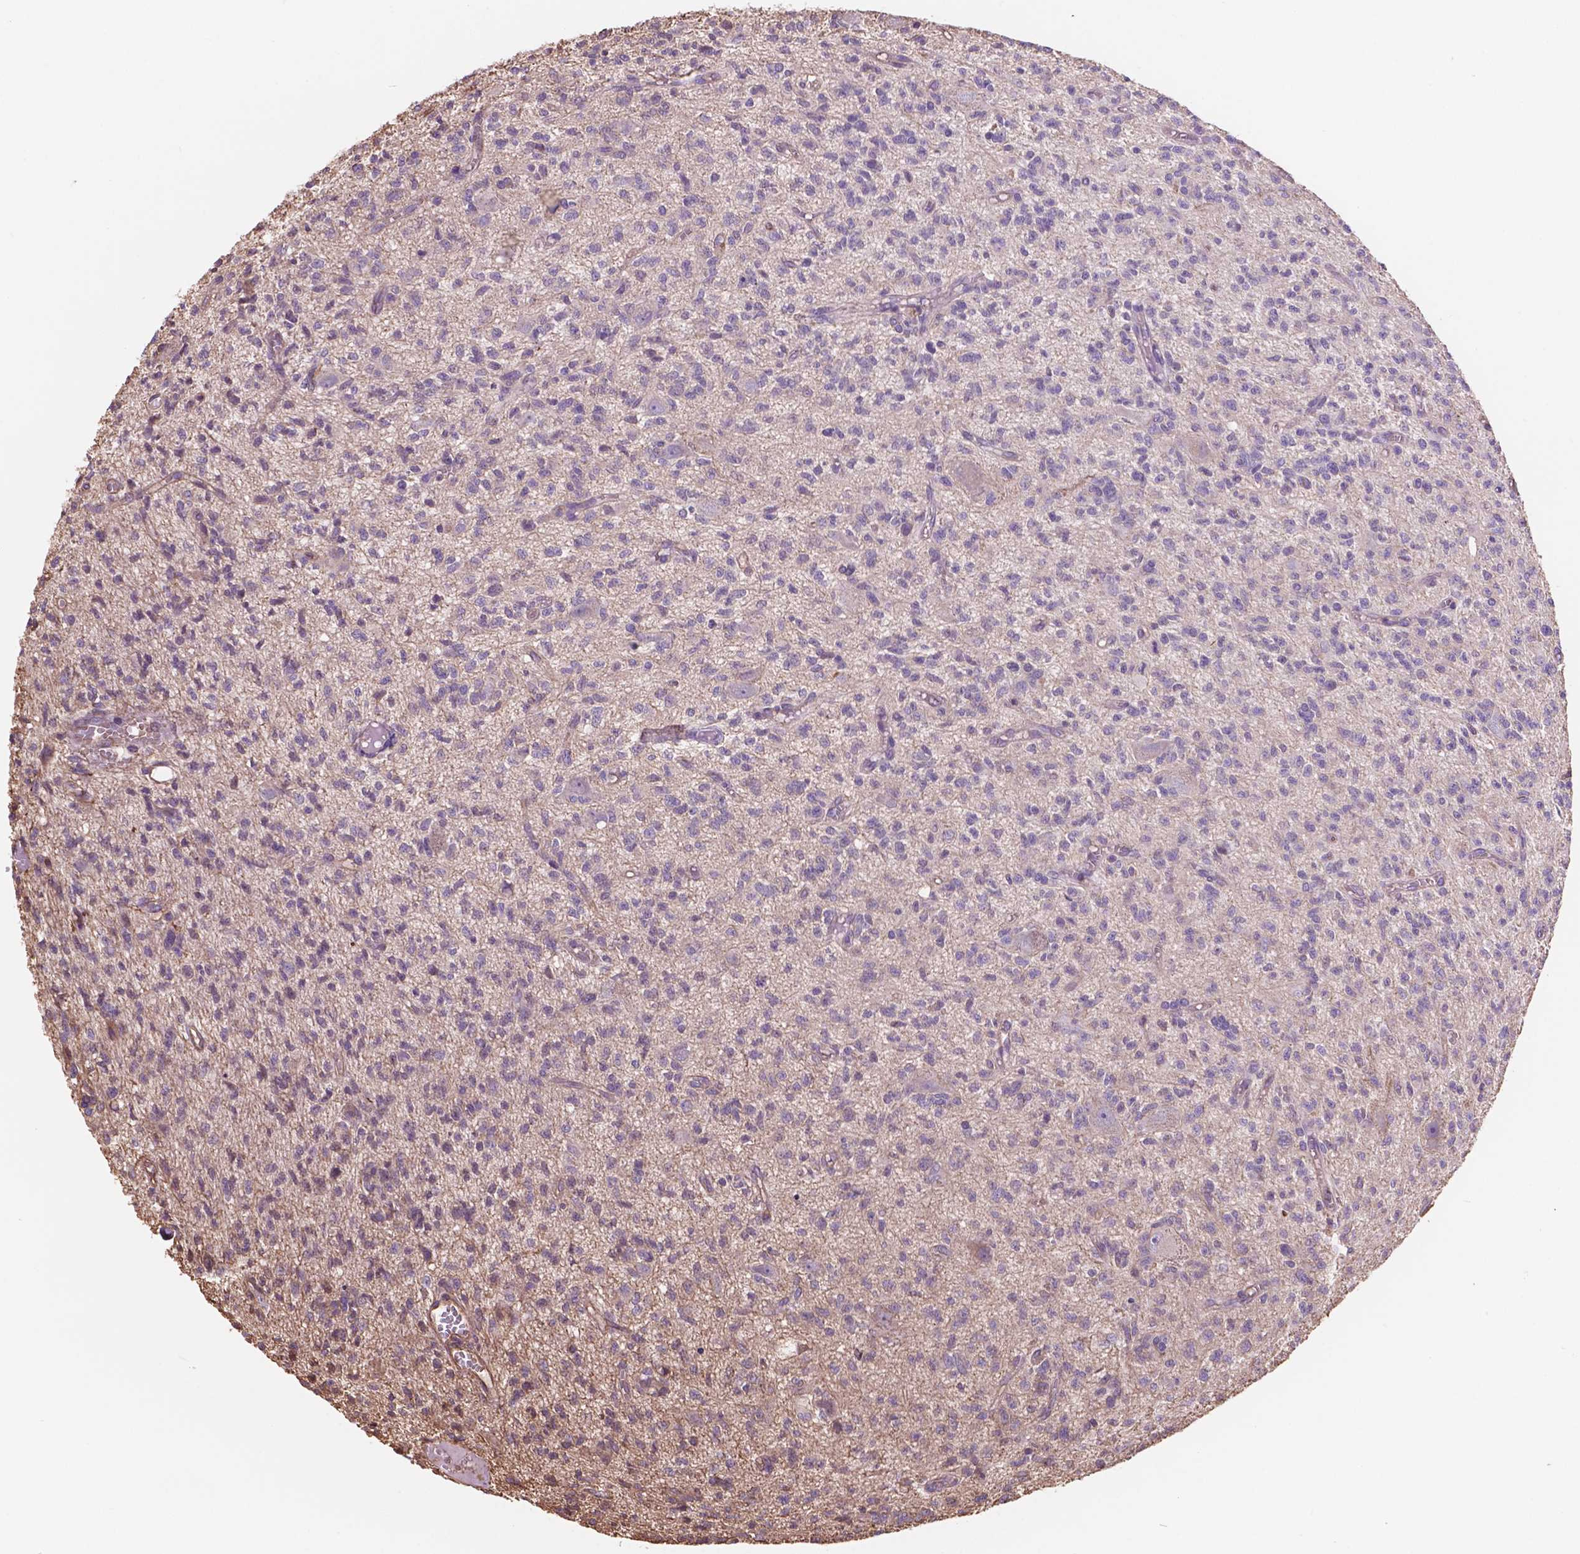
{"staining": {"intensity": "negative", "quantity": "none", "location": "none"}, "tissue": "glioma", "cell_type": "Tumor cells", "image_type": "cancer", "snomed": [{"axis": "morphology", "description": "Glioma, malignant, Low grade"}, {"axis": "topography", "description": "Brain"}], "caption": "Tumor cells are negative for protein expression in human glioma.", "gene": "NIPA2", "patient": {"sex": "male", "age": 64}}